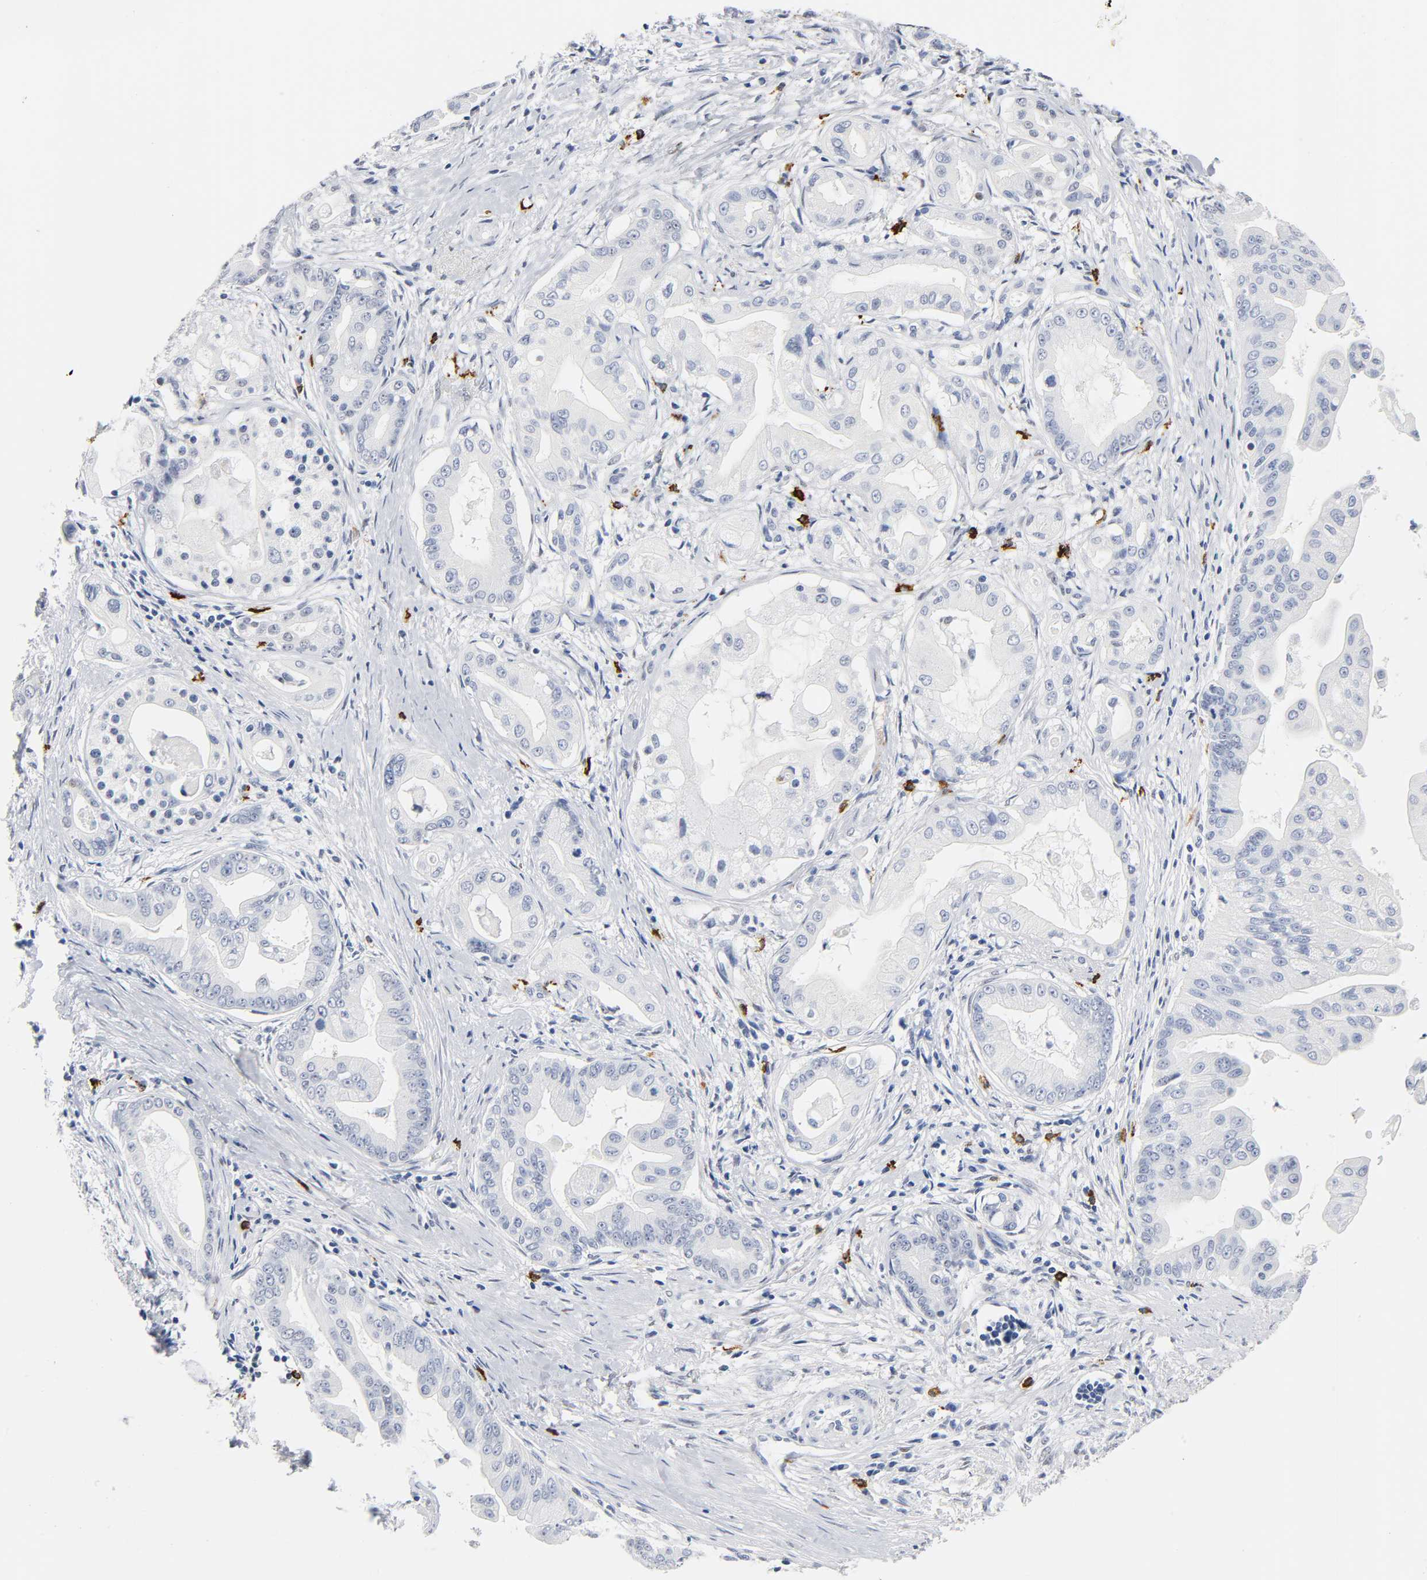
{"staining": {"intensity": "negative", "quantity": "none", "location": "none"}, "tissue": "pancreatic cancer", "cell_type": "Tumor cells", "image_type": "cancer", "snomed": [{"axis": "morphology", "description": "Adenocarcinoma, NOS"}, {"axis": "topography", "description": "Pancreas"}], "caption": "This is an immunohistochemistry histopathology image of human adenocarcinoma (pancreatic). There is no expression in tumor cells.", "gene": "NAB2", "patient": {"sex": "female", "age": 75}}